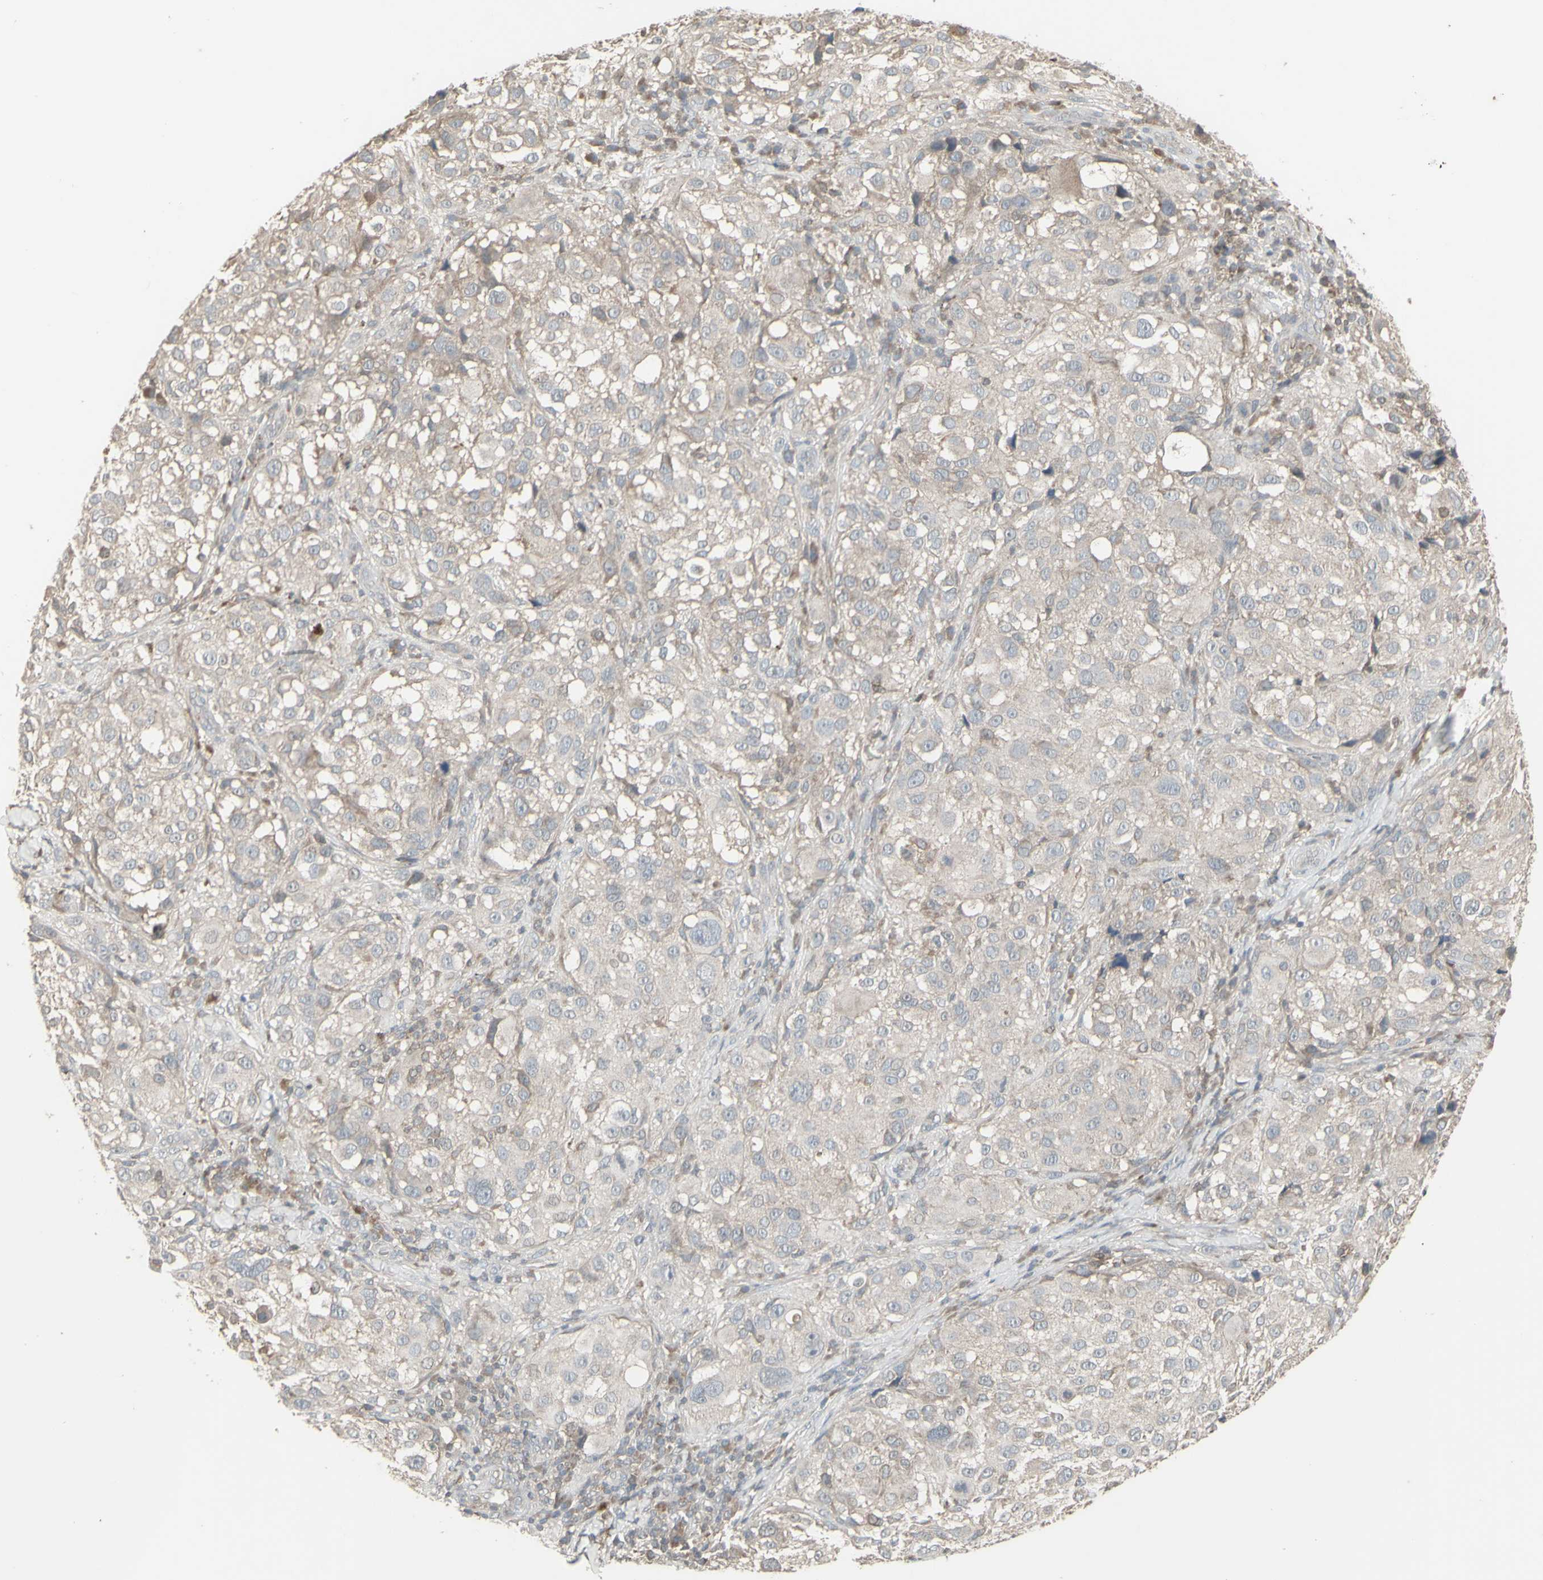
{"staining": {"intensity": "negative", "quantity": "none", "location": "none"}, "tissue": "melanoma", "cell_type": "Tumor cells", "image_type": "cancer", "snomed": [{"axis": "morphology", "description": "Necrosis, NOS"}, {"axis": "morphology", "description": "Malignant melanoma, NOS"}, {"axis": "topography", "description": "Skin"}], "caption": "There is no significant staining in tumor cells of malignant melanoma. The staining was performed using DAB to visualize the protein expression in brown, while the nuclei were stained in blue with hematoxylin (Magnification: 20x).", "gene": "CSK", "patient": {"sex": "female", "age": 87}}